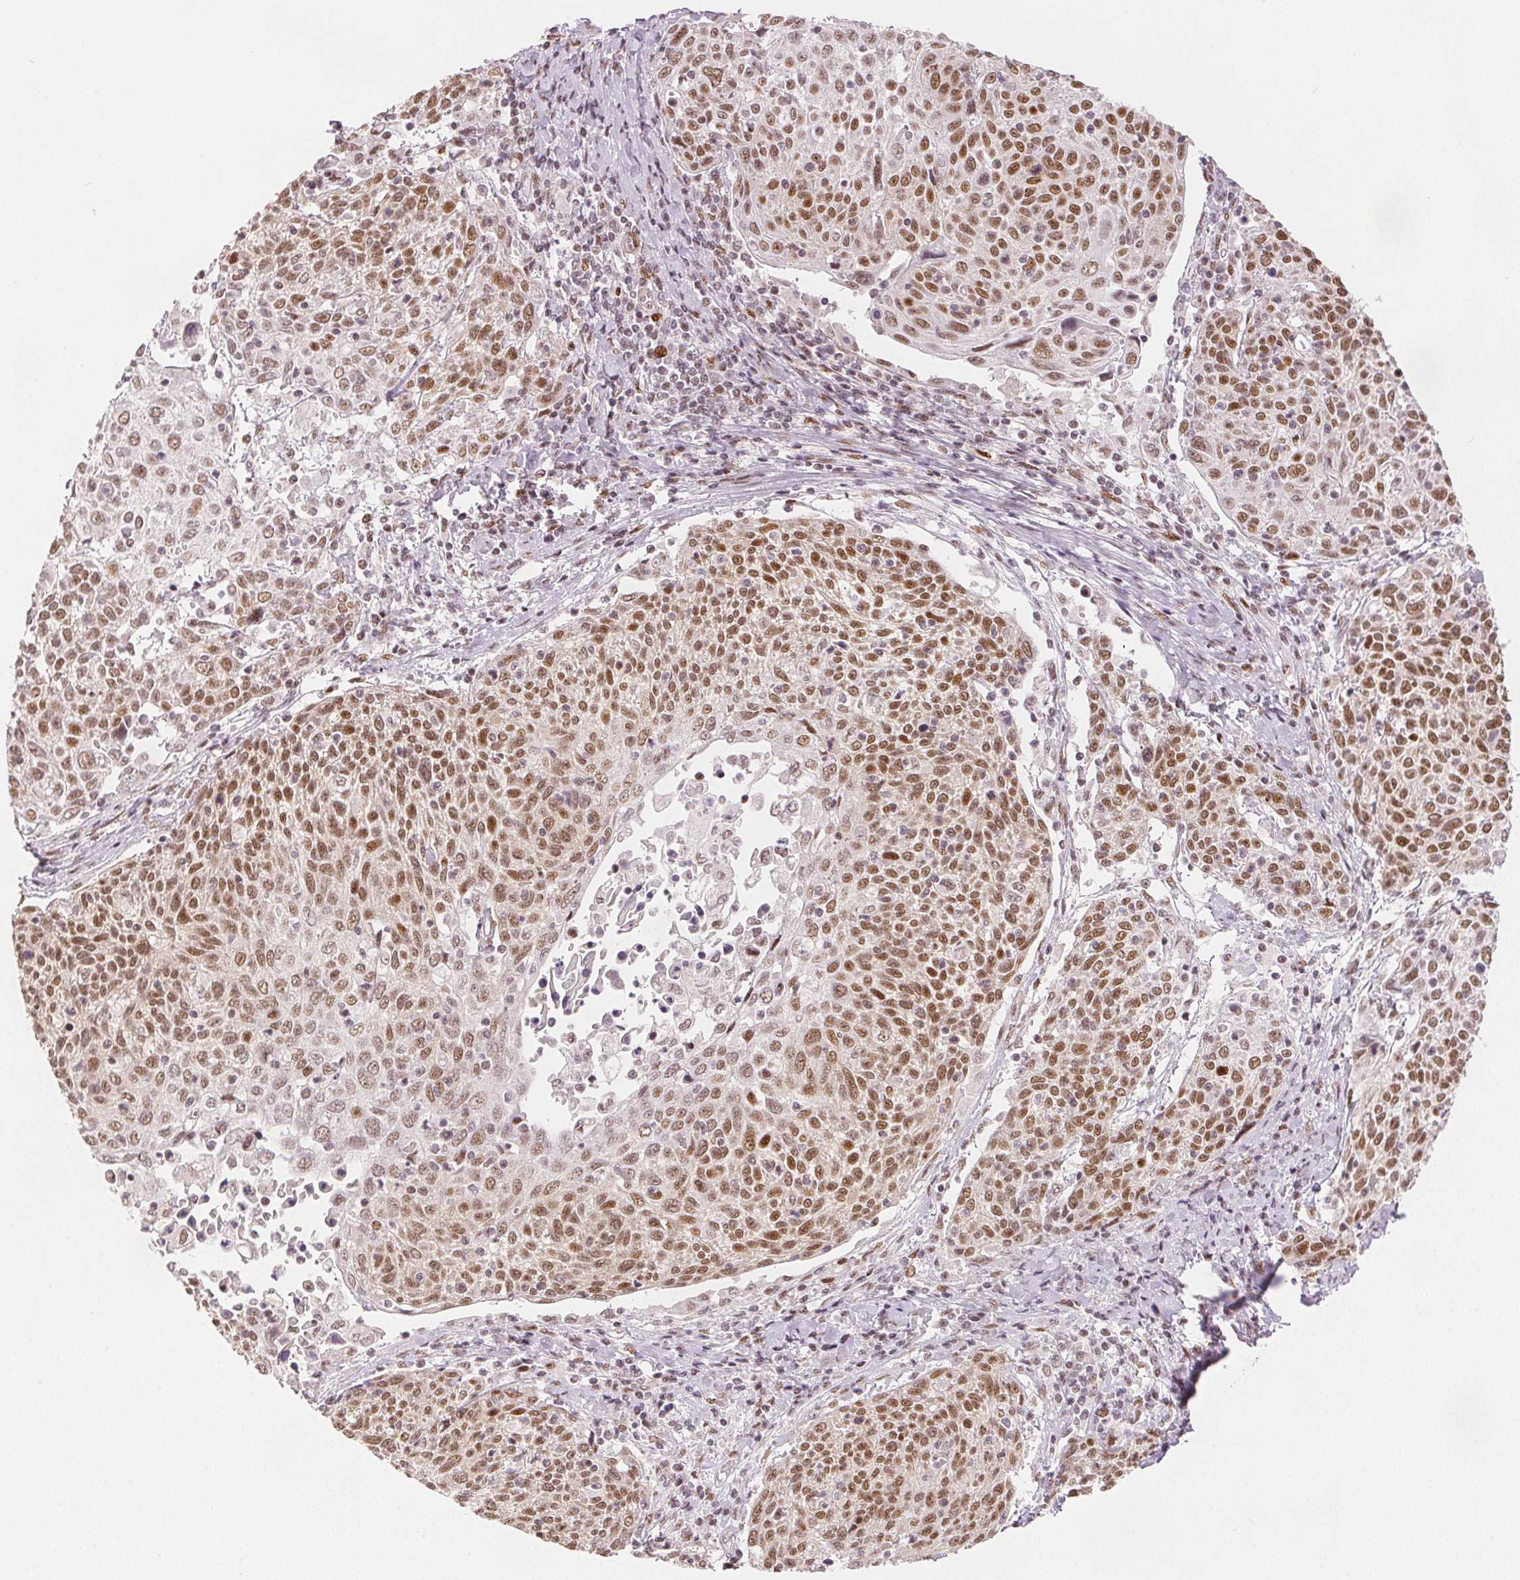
{"staining": {"intensity": "moderate", "quantity": ">75%", "location": "nuclear"}, "tissue": "cervical cancer", "cell_type": "Tumor cells", "image_type": "cancer", "snomed": [{"axis": "morphology", "description": "Squamous cell carcinoma, NOS"}, {"axis": "topography", "description": "Cervix"}], "caption": "Human cervical cancer stained with a protein marker shows moderate staining in tumor cells.", "gene": "ZNF703", "patient": {"sex": "female", "age": 61}}